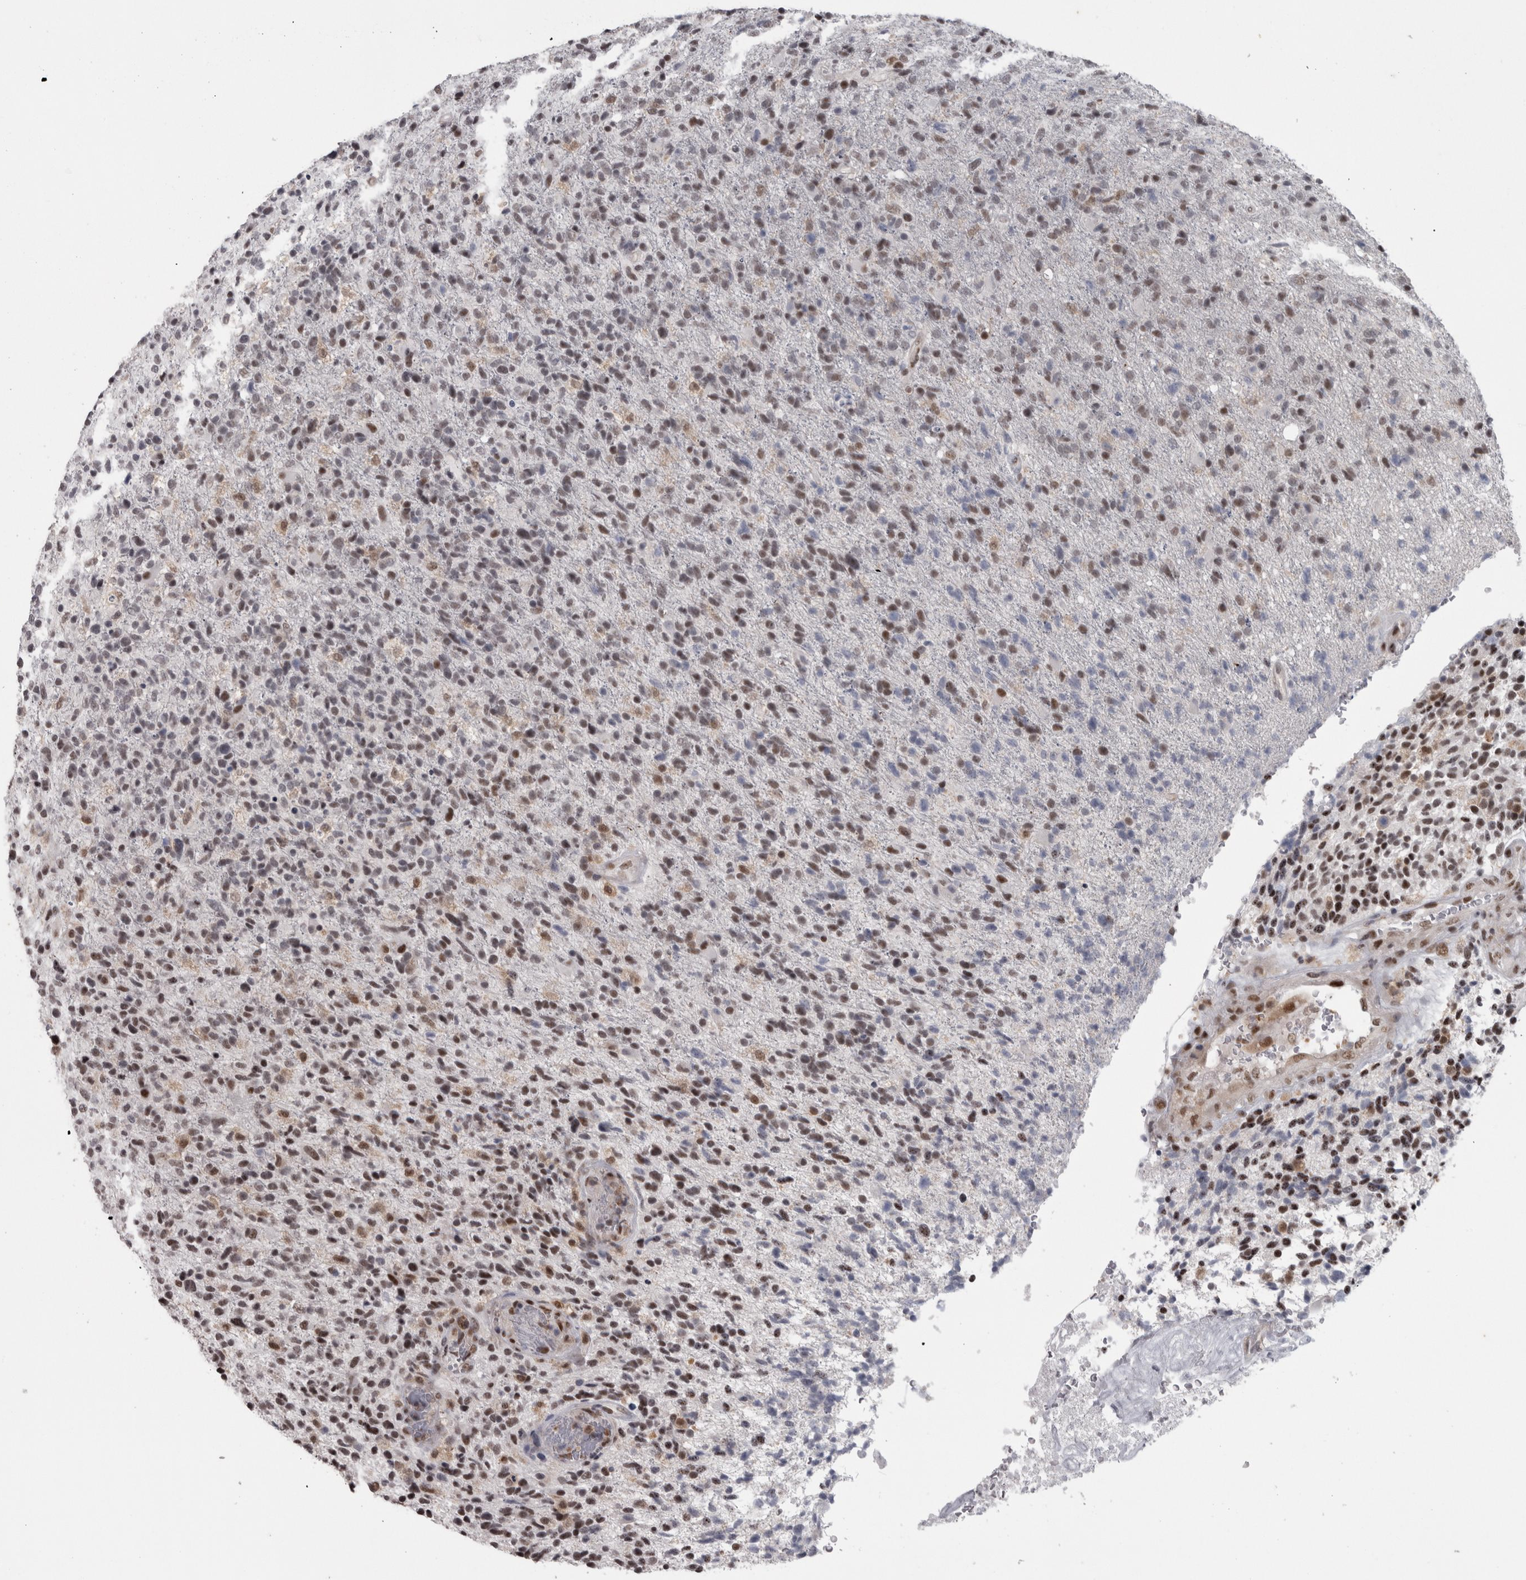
{"staining": {"intensity": "moderate", "quantity": "<25%", "location": "nuclear"}, "tissue": "glioma", "cell_type": "Tumor cells", "image_type": "cancer", "snomed": [{"axis": "morphology", "description": "Glioma, malignant, High grade"}, {"axis": "topography", "description": "Brain"}], "caption": "Brown immunohistochemical staining in human malignant glioma (high-grade) shows moderate nuclear expression in about <25% of tumor cells.", "gene": "MICU3", "patient": {"sex": "male", "age": 72}}